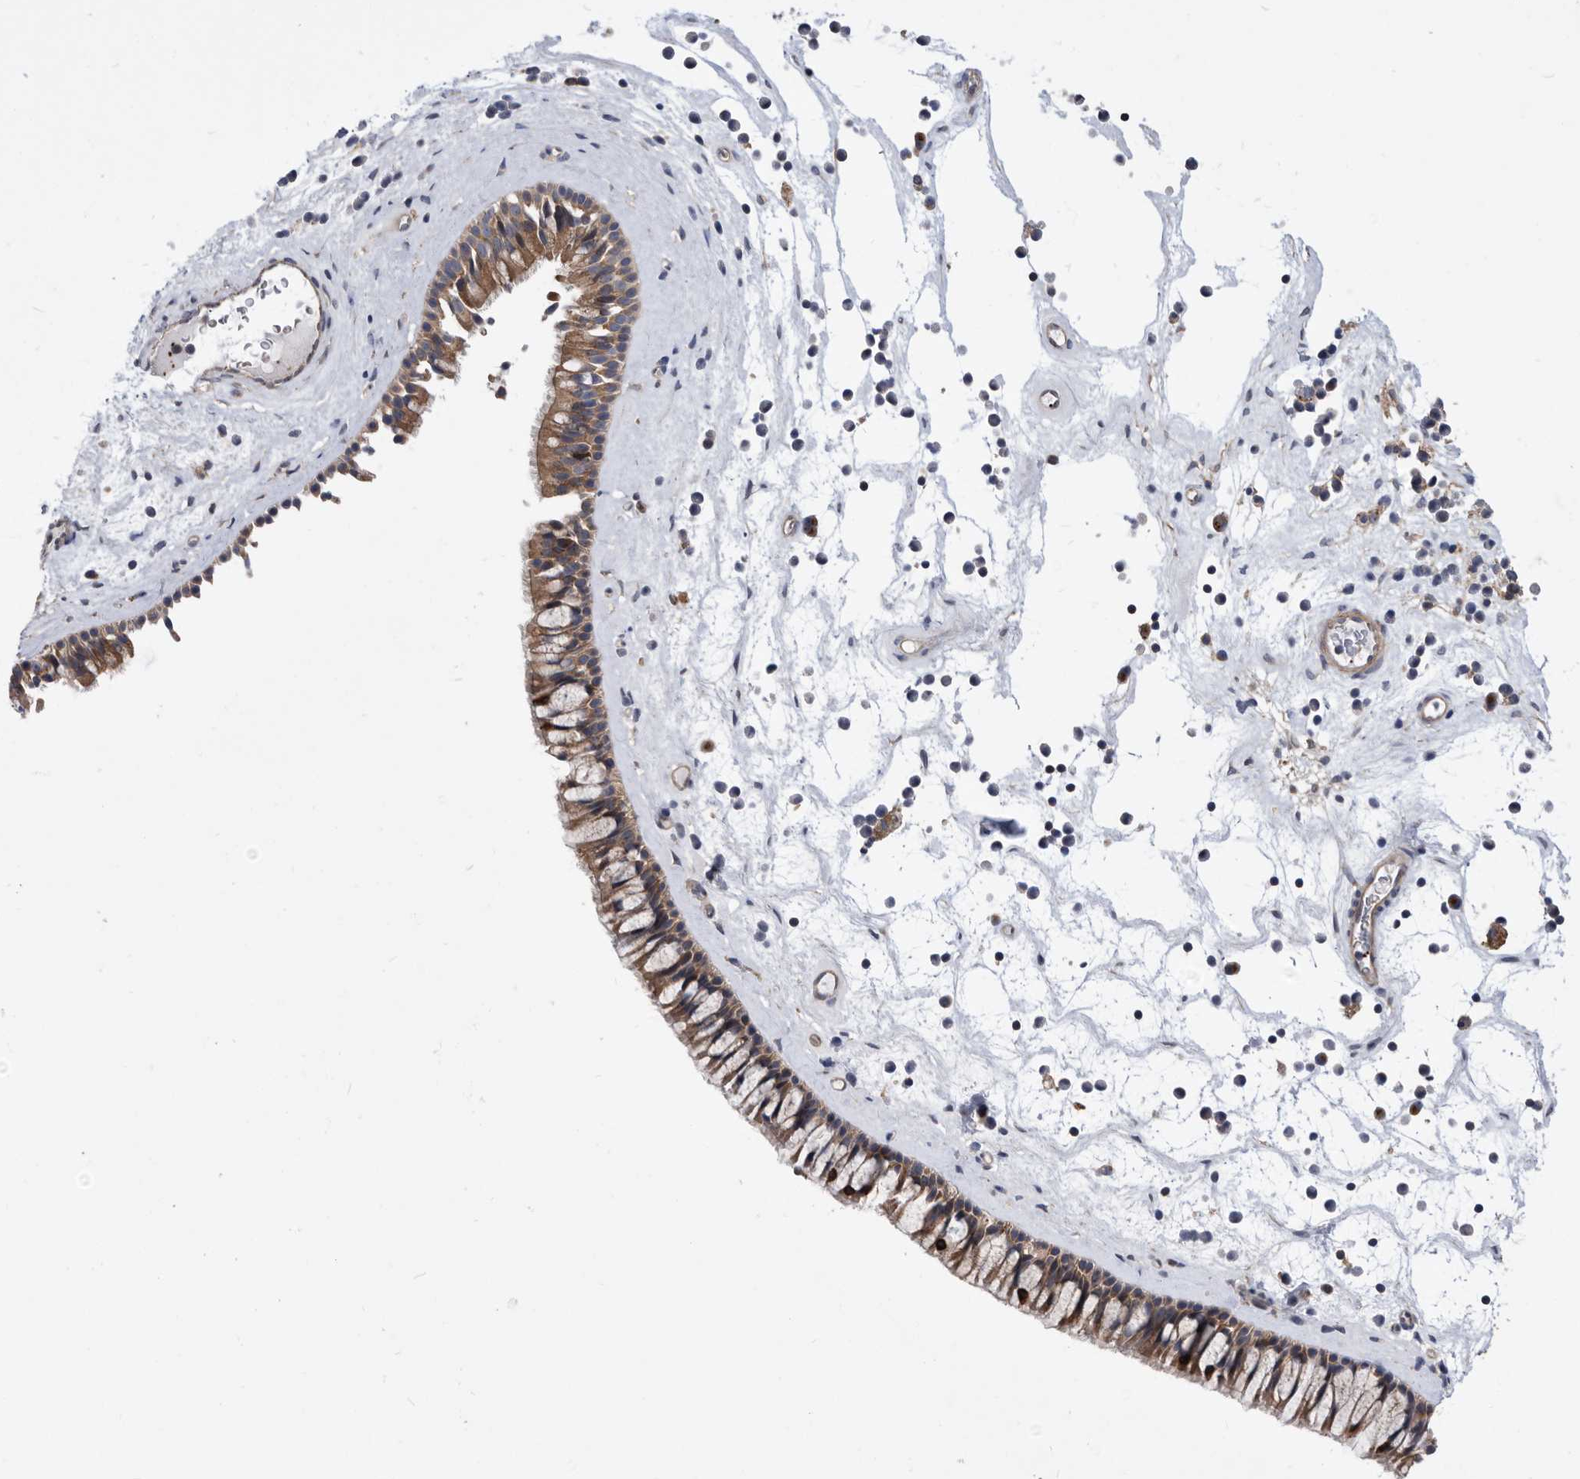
{"staining": {"intensity": "moderate", "quantity": ">75%", "location": "cytoplasmic/membranous"}, "tissue": "nasopharynx", "cell_type": "Respiratory epithelial cells", "image_type": "normal", "snomed": [{"axis": "morphology", "description": "Normal tissue, NOS"}, {"axis": "topography", "description": "Nasopharynx"}], "caption": "Respiratory epithelial cells demonstrate medium levels of moderate cytoplasmic/membranous positivity in approximately >75% of cells in benign human nasopharynx. Nuclei are stained in blue.", "gene": "BAIAP3", "patient": {"sex": "male", "age": 64}}